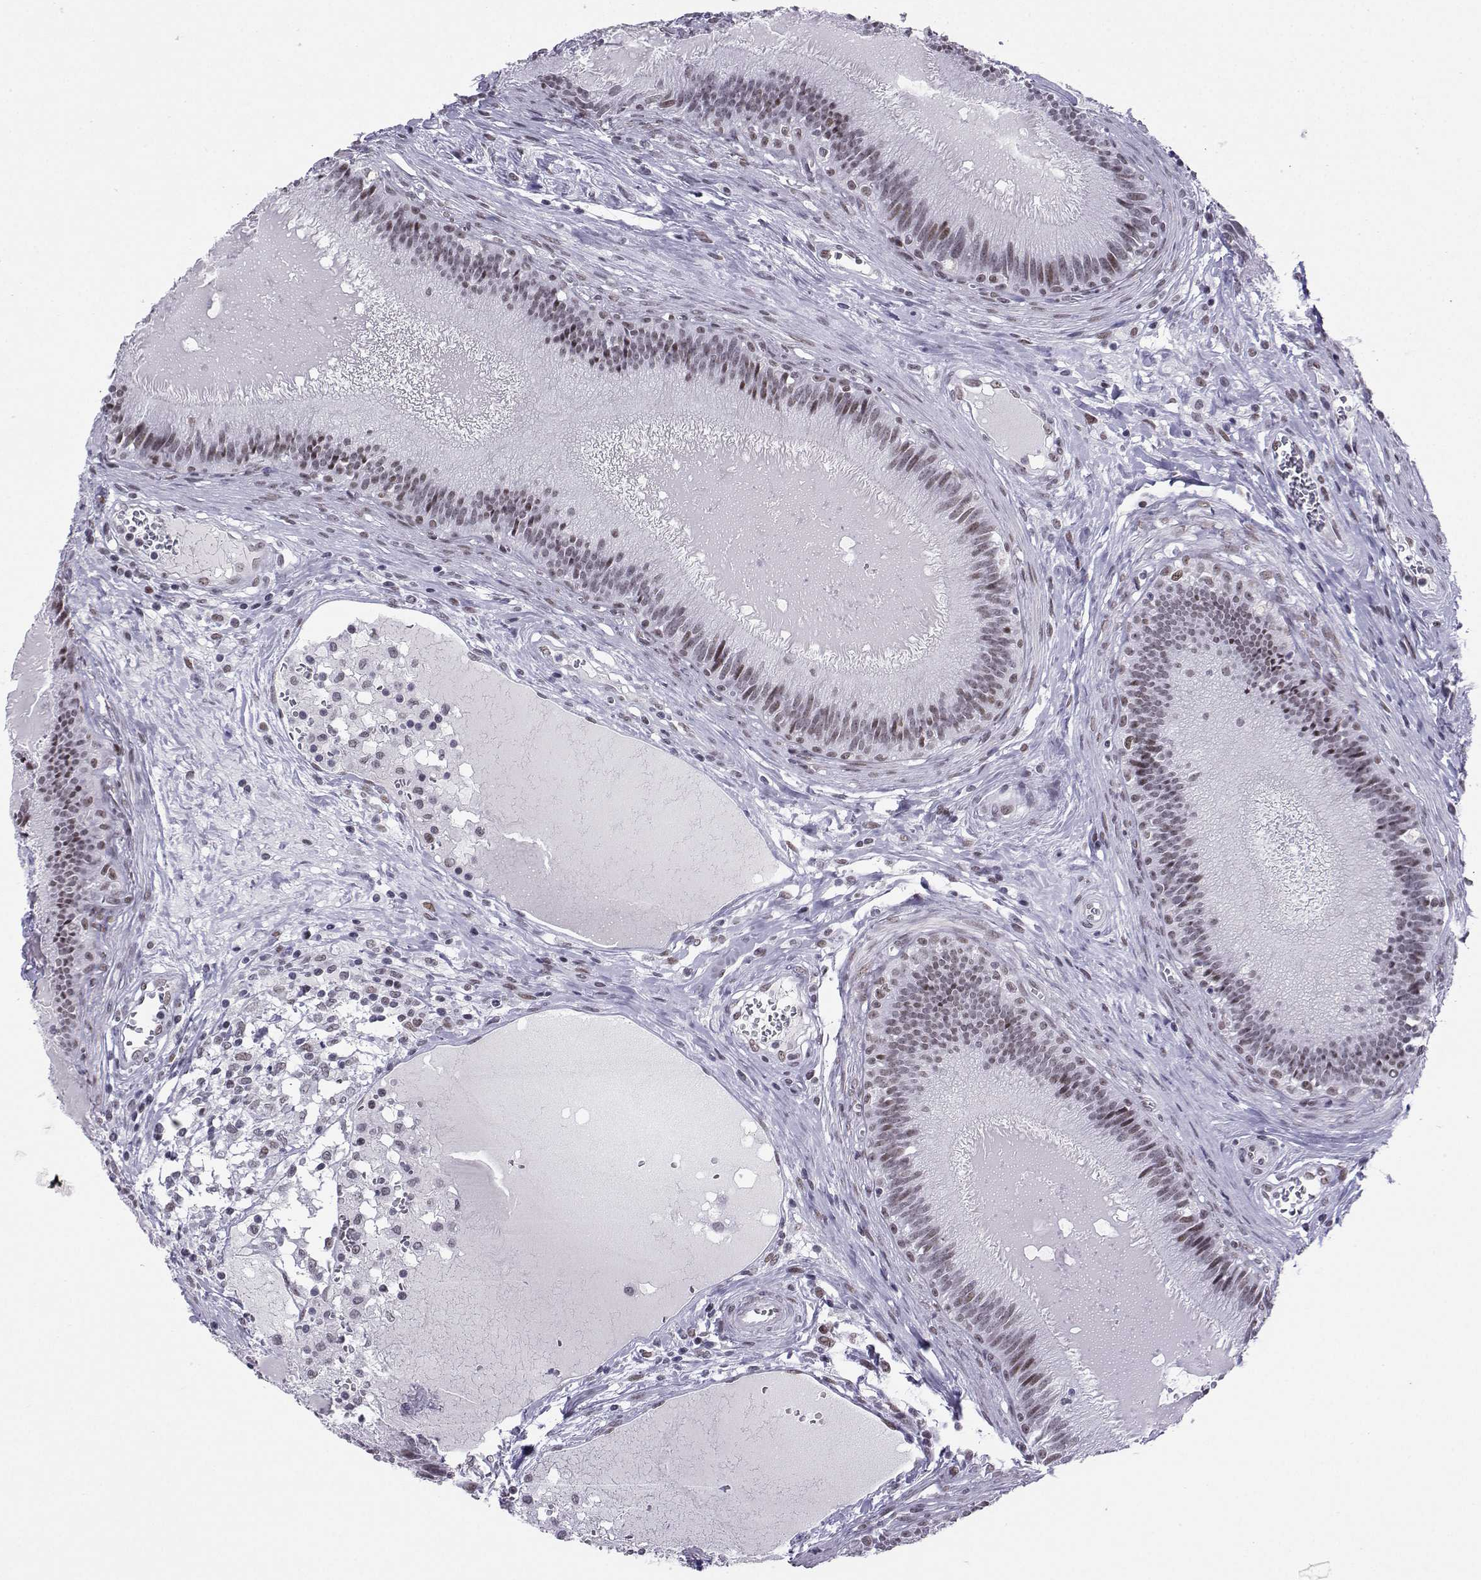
{"staining": {"intensity": "weak", "quantity": "<25%", "location": "cytoplasmic/membranous"}, "tissue": "epididymis", "cell_type": "Glandular cells", "image_type": "normal", "snomed": [{"axis": "morphology", "description": "Normal tissue, NOS"}, {"axis": "topography", "description": "Epididymis"}], "caption": "Image shows no protein expression in glandular cells of normal epididymis.", "gene": "LORICRIN", "patient": {"sex": "male", "age": 27}}